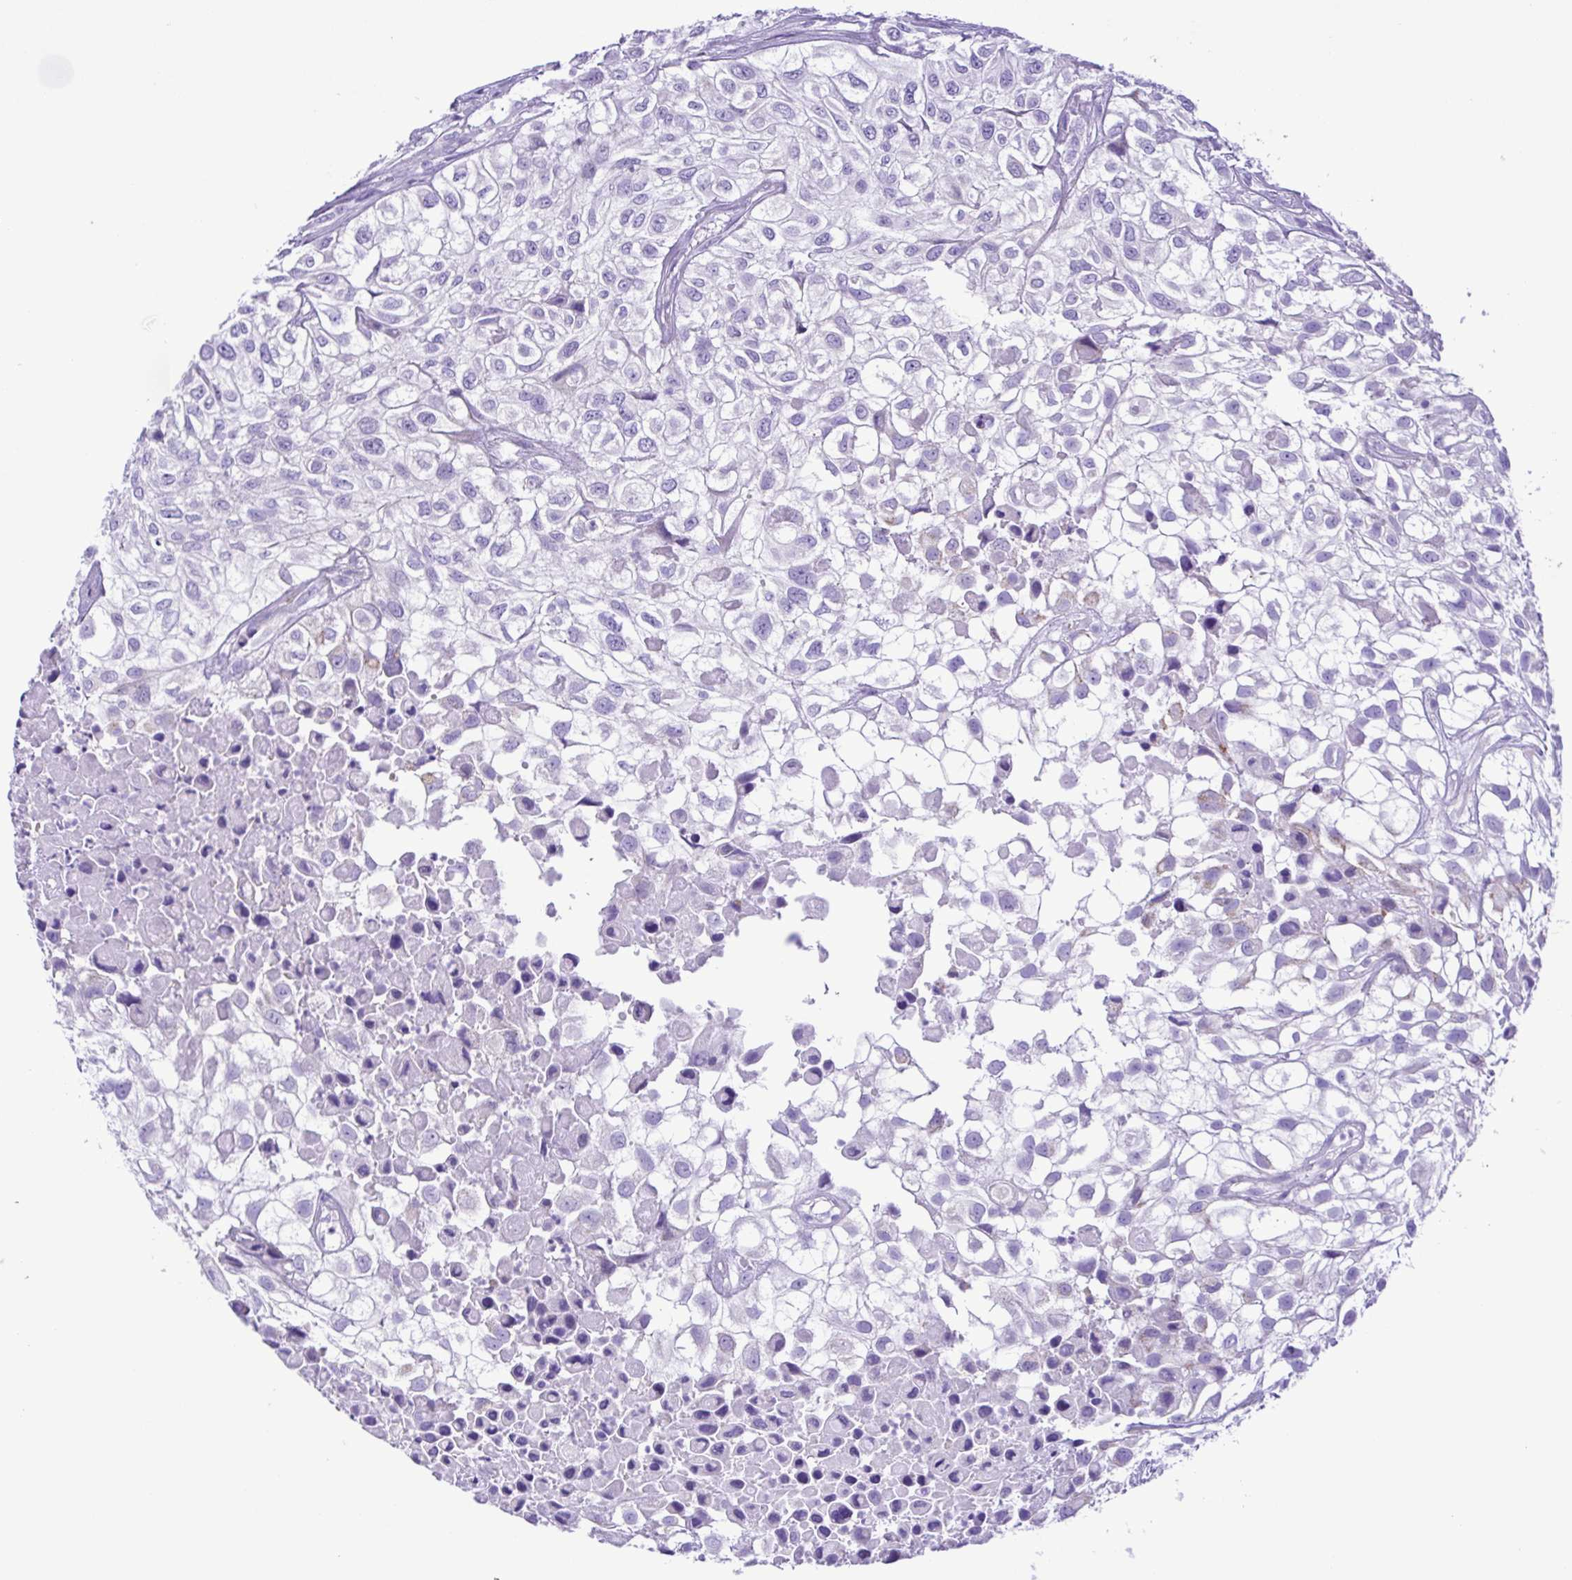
{"staining": {"intensity": "negative", "quantity": "none", "location": "none"}, "tissue": "urothelial cancer", "cell_type": "Tumor cells", "image_type": "cancer", "snomed": [{"axis": "morphology", "description": "Urothelial carcinoma, High grade"}, {"axis": "topography", "description": "Urinary bladder"}], "caption": "Immunohistochemistry (IHC) image of neoplastic tissue: urothelial carcinoma (high-grade) stained with DAB (3,3'-diaminobenzidine) exhibits no significant protein positivity in tumor cells. (DAB immunohistochemistry with hematoxylin counter stain).", "gene": "SYT1", "patient": {"sex": "male", "age": 56}}